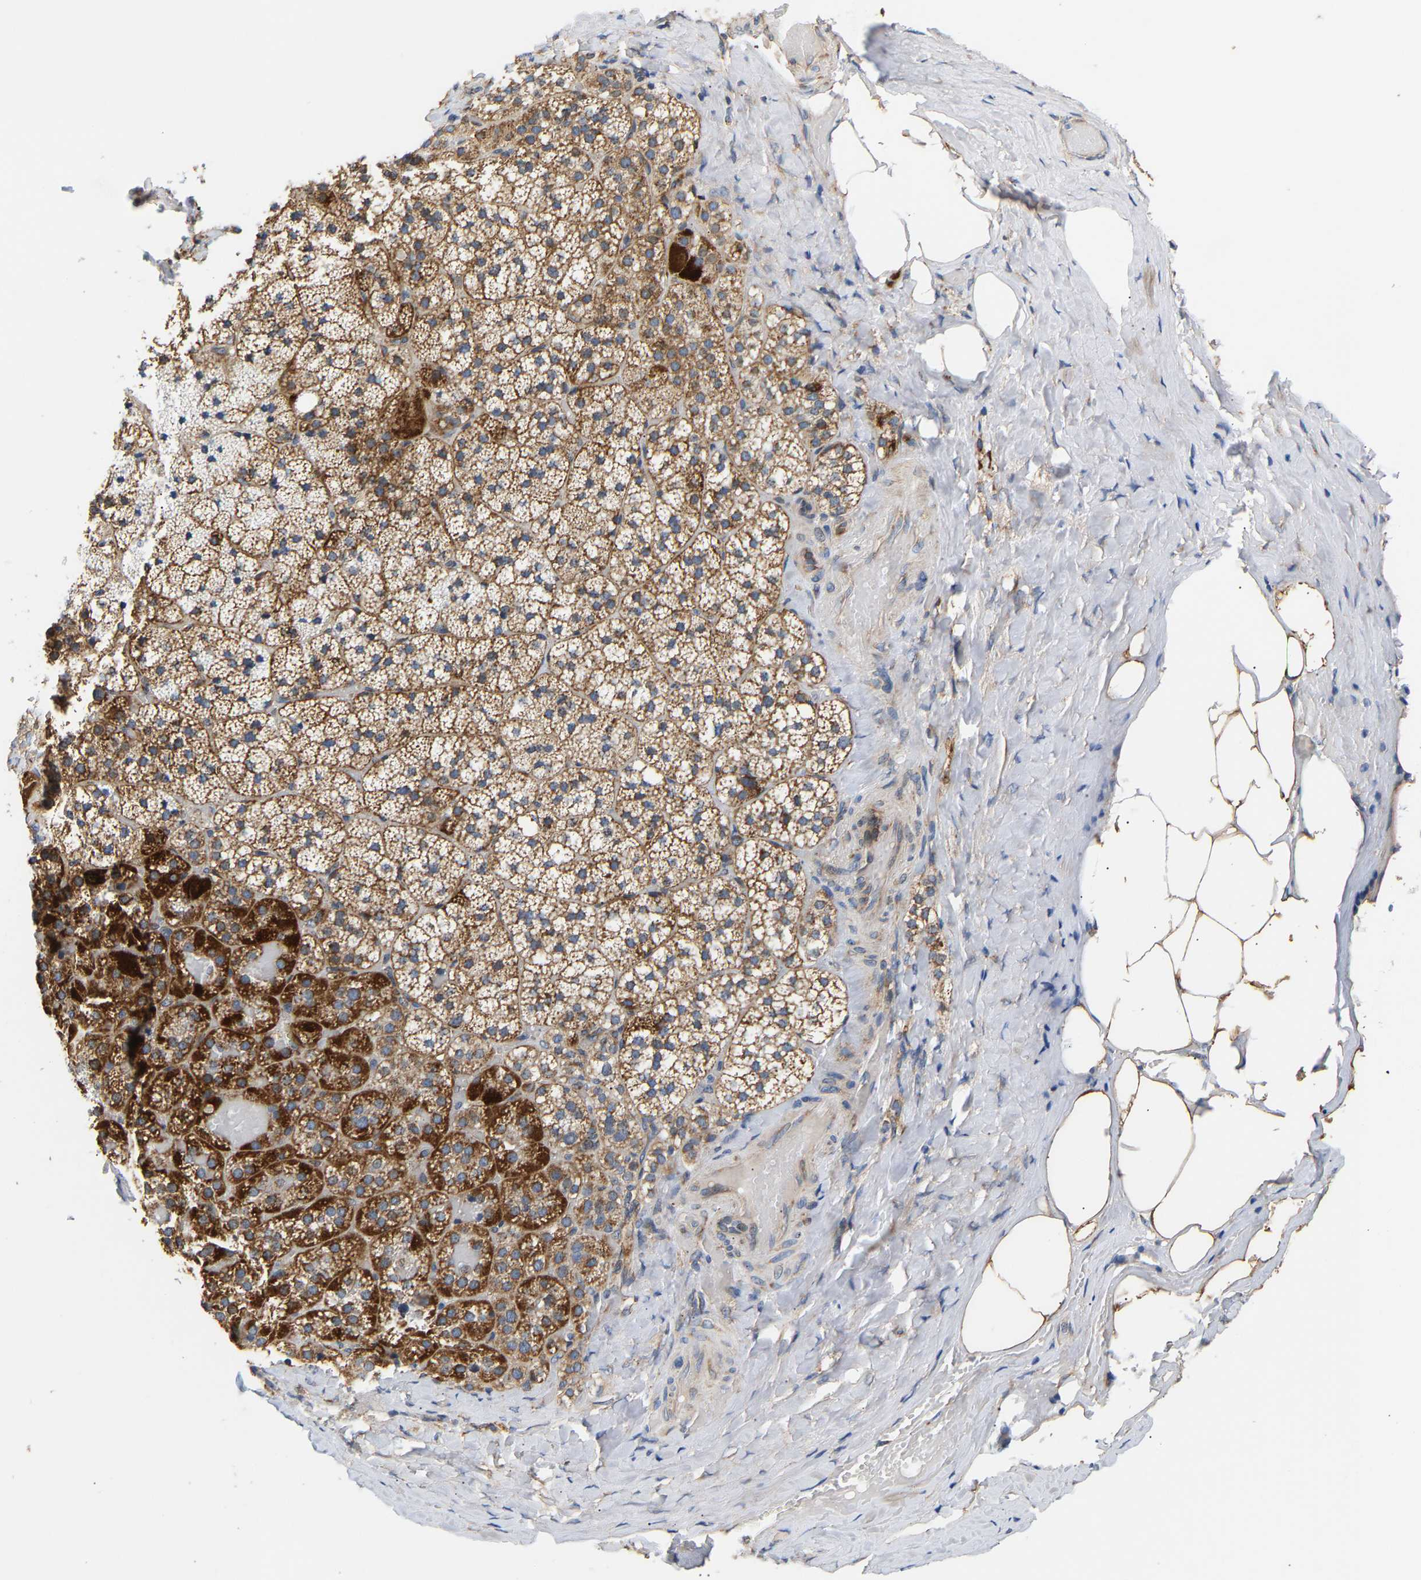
{"staining": {"intensity": "strong", "quantity": ">75%", "location": "cytoplasmic/membranous"}, "tissue": "adrenal gland", "cell_type": "Glandular cells", "image_type": "normal", "snomed": [{"axis": "morphology", "description": "Normal tissue, NOS"}, {"axis": "topography", "description": "Adrenal gland"}], "caption": "A brown stain highlights strong cytoplasmic/membranous staining of a protein in glandular cells of normal human adrenal gland.", "gene": "TMEM168", "patient": {"sex": "female", "age": 59}}